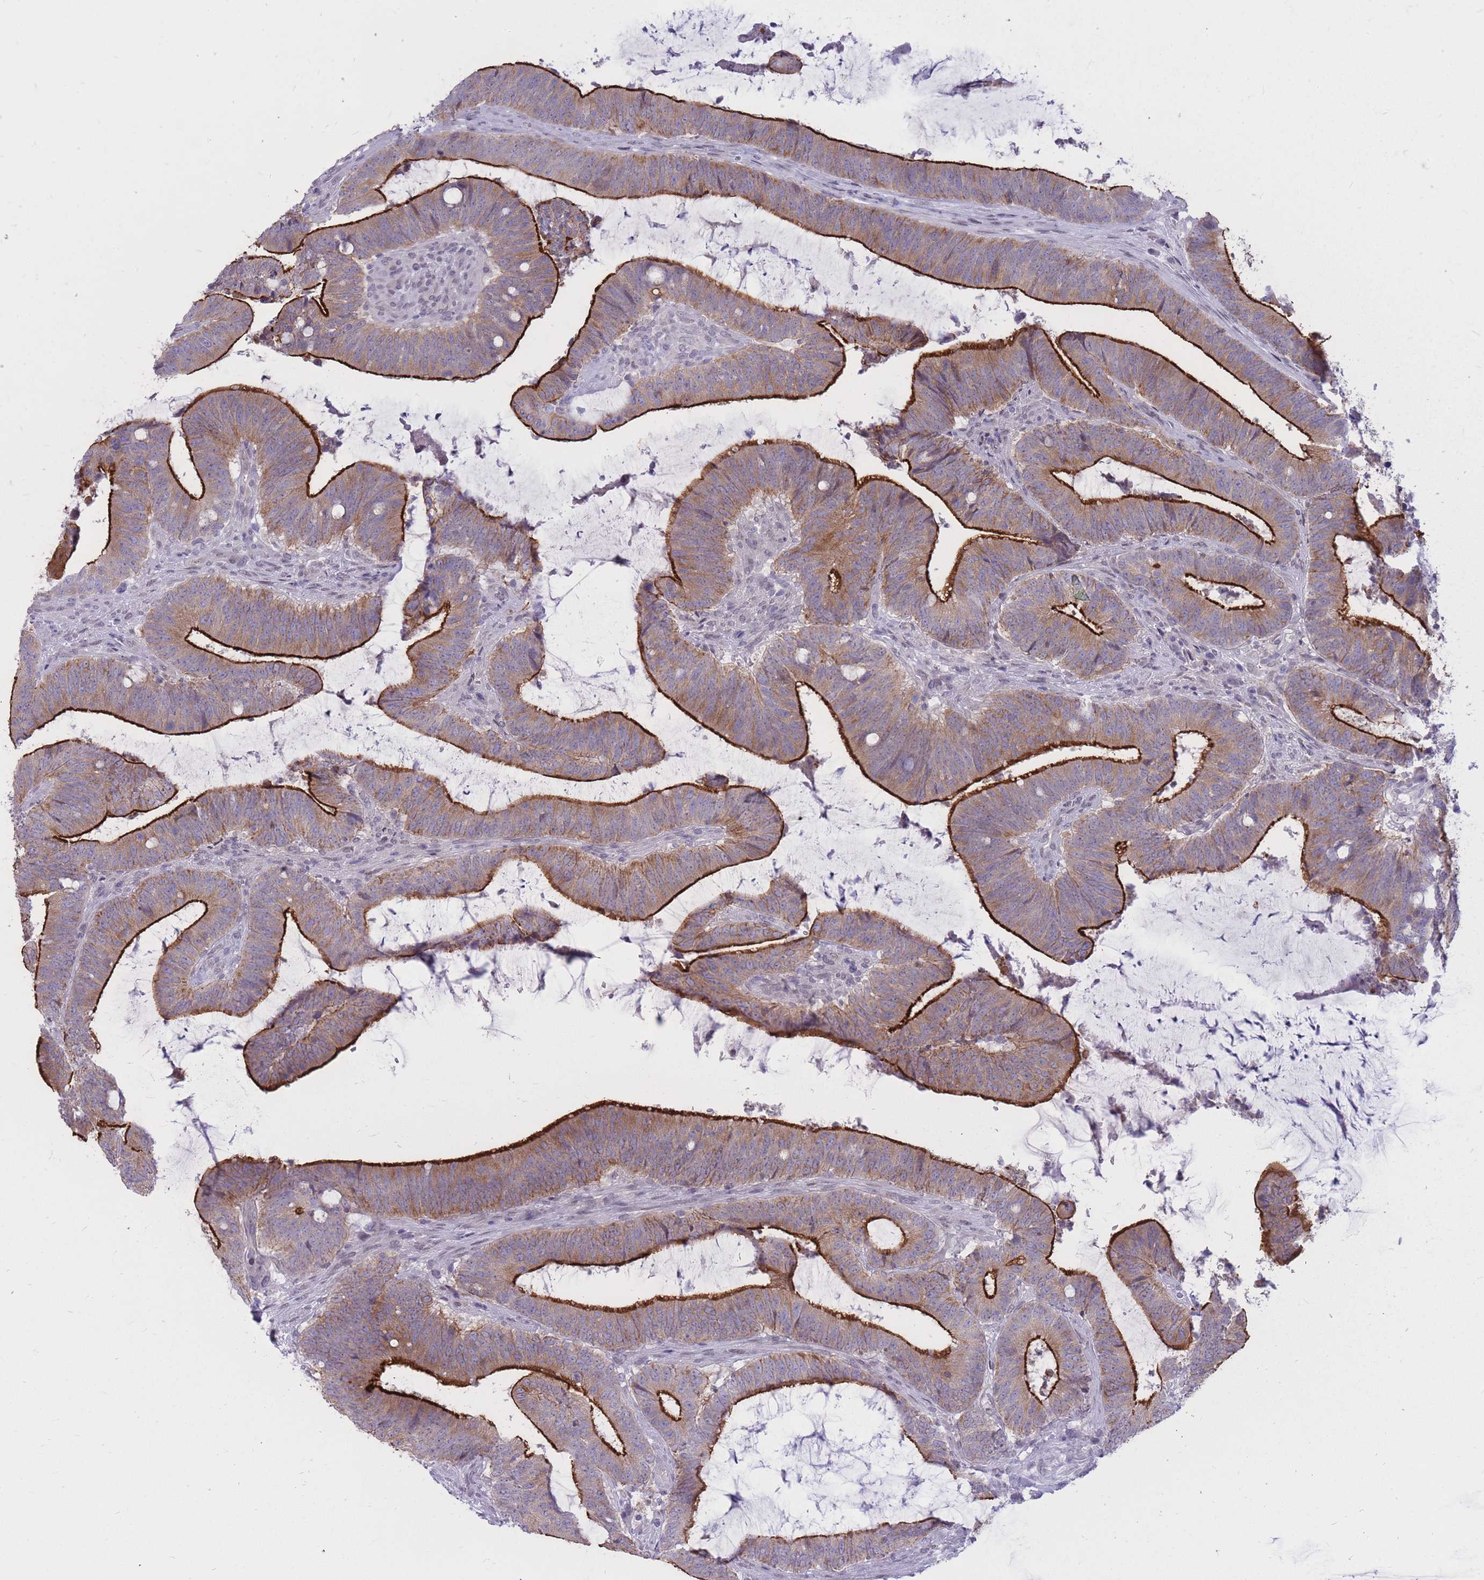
{"staining": {"intensity": "strong", "quantity": "25%-75%", "location": "cytoplasmic/membranous"}, "tissue": "colorectal cancer", "cell_type": "Tumor cells", "image_type": "cancer", "snomed": [{"axis": "morphology", "description": "Adenocarcinoma, NOS"}, {"axis": "topography", "description": "Colon"}], "caption": "An immunohistochemistry photomicrograph of neoplastic tissue is shown. Protein staining in brown highlights strong cytoplasmic/membranous positivity in colorectal adenocarcinoma within tumor cells.", "gene": "HOOK2", "patient": {"sex": "female", "age": 43}}